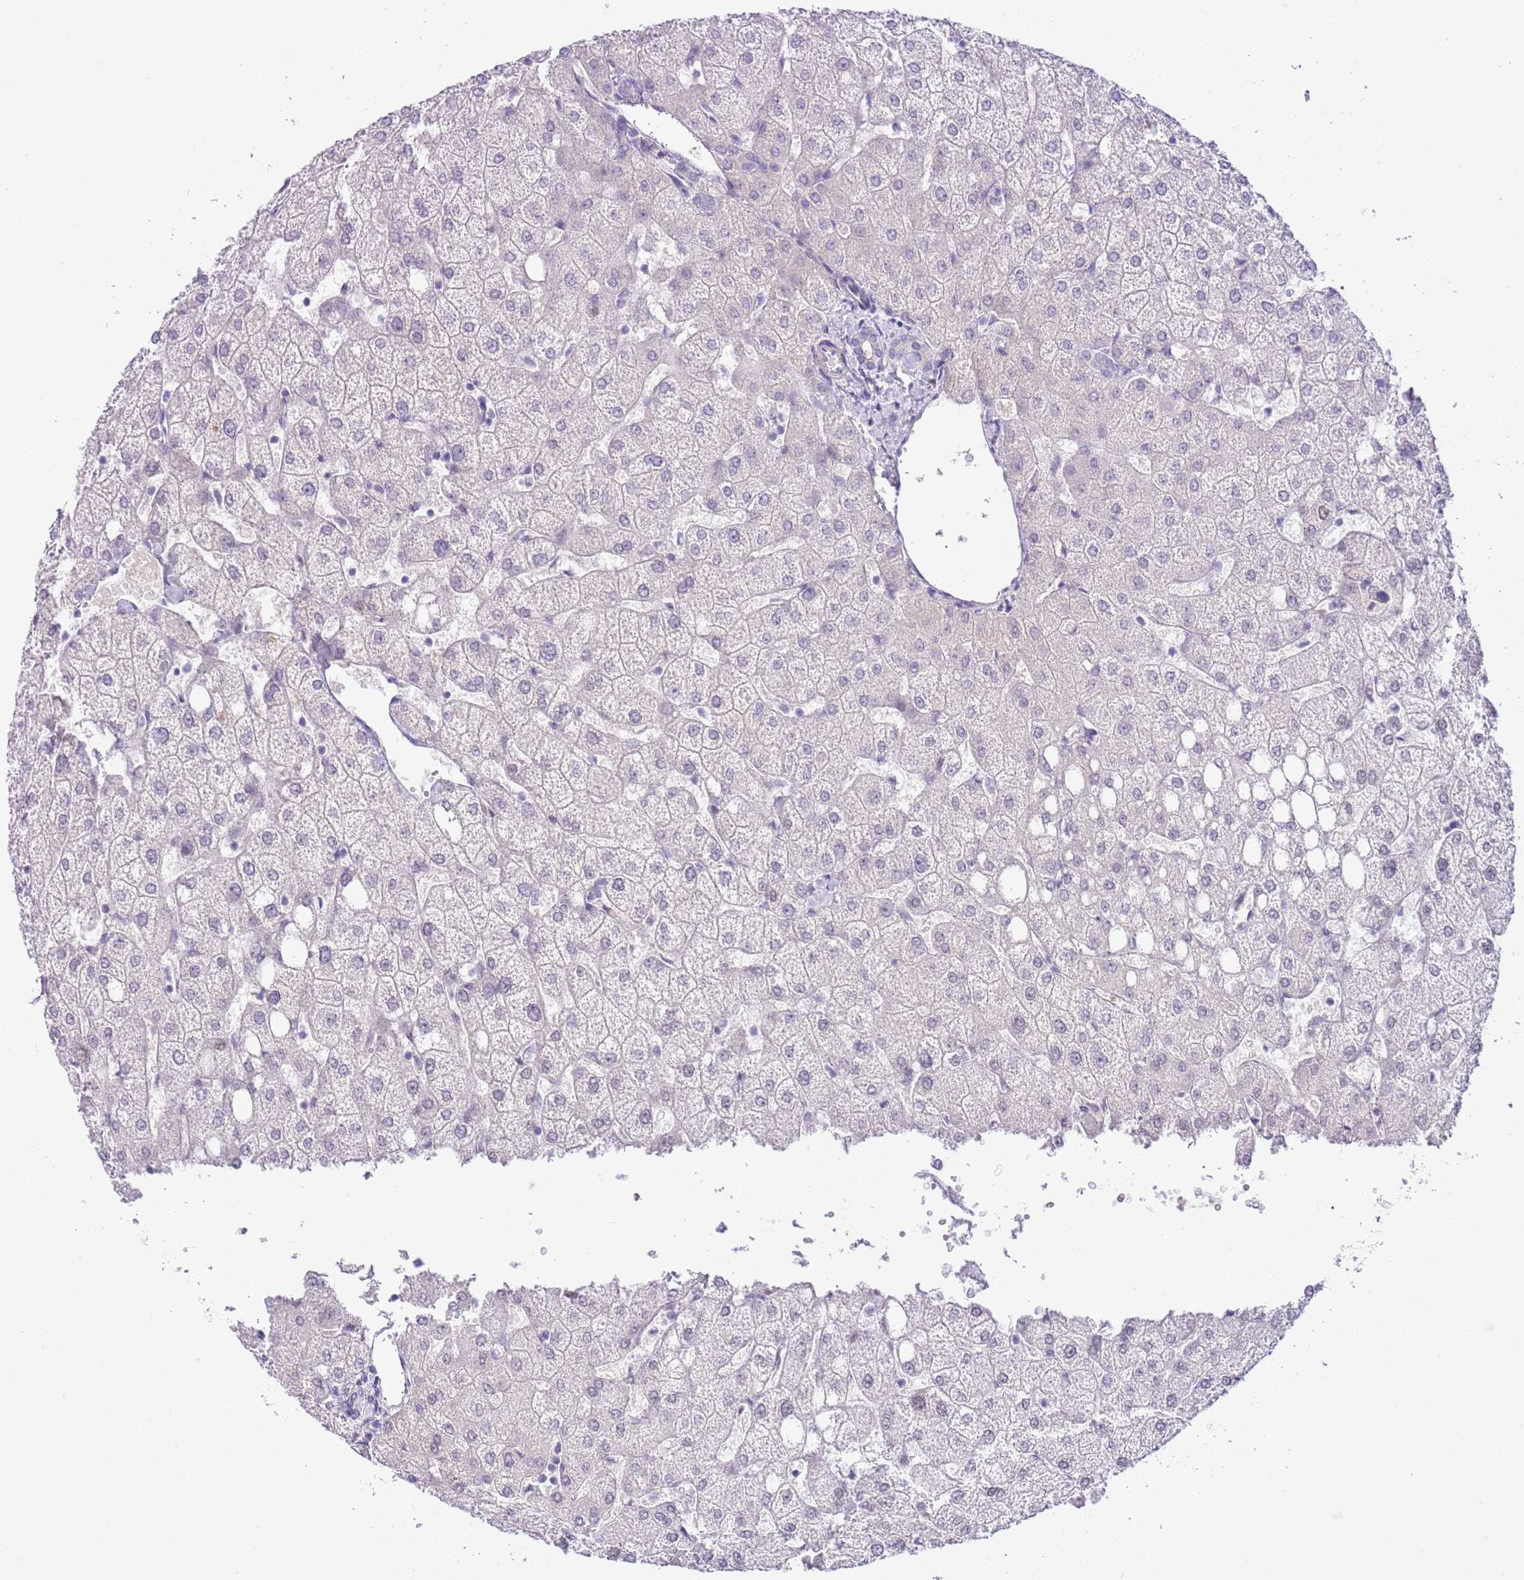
{"staining": {"intensity": "negative", "quantity": "none", "location": "none"}, "tissue": "liver", "cell_type": "Cholangiocytes", "image_type": "normal", "snomed": [{"axis": "morphology", "description": "Normal tissue, NOS"}, {"axis": "topography", "description": "Liver"}], "caption": "Immunohistochemistry of benign liver demonstrates no staining in cholangiocytes.", "gene": "FBRSL1", "patient": {"sex": "female", "age": 54}}